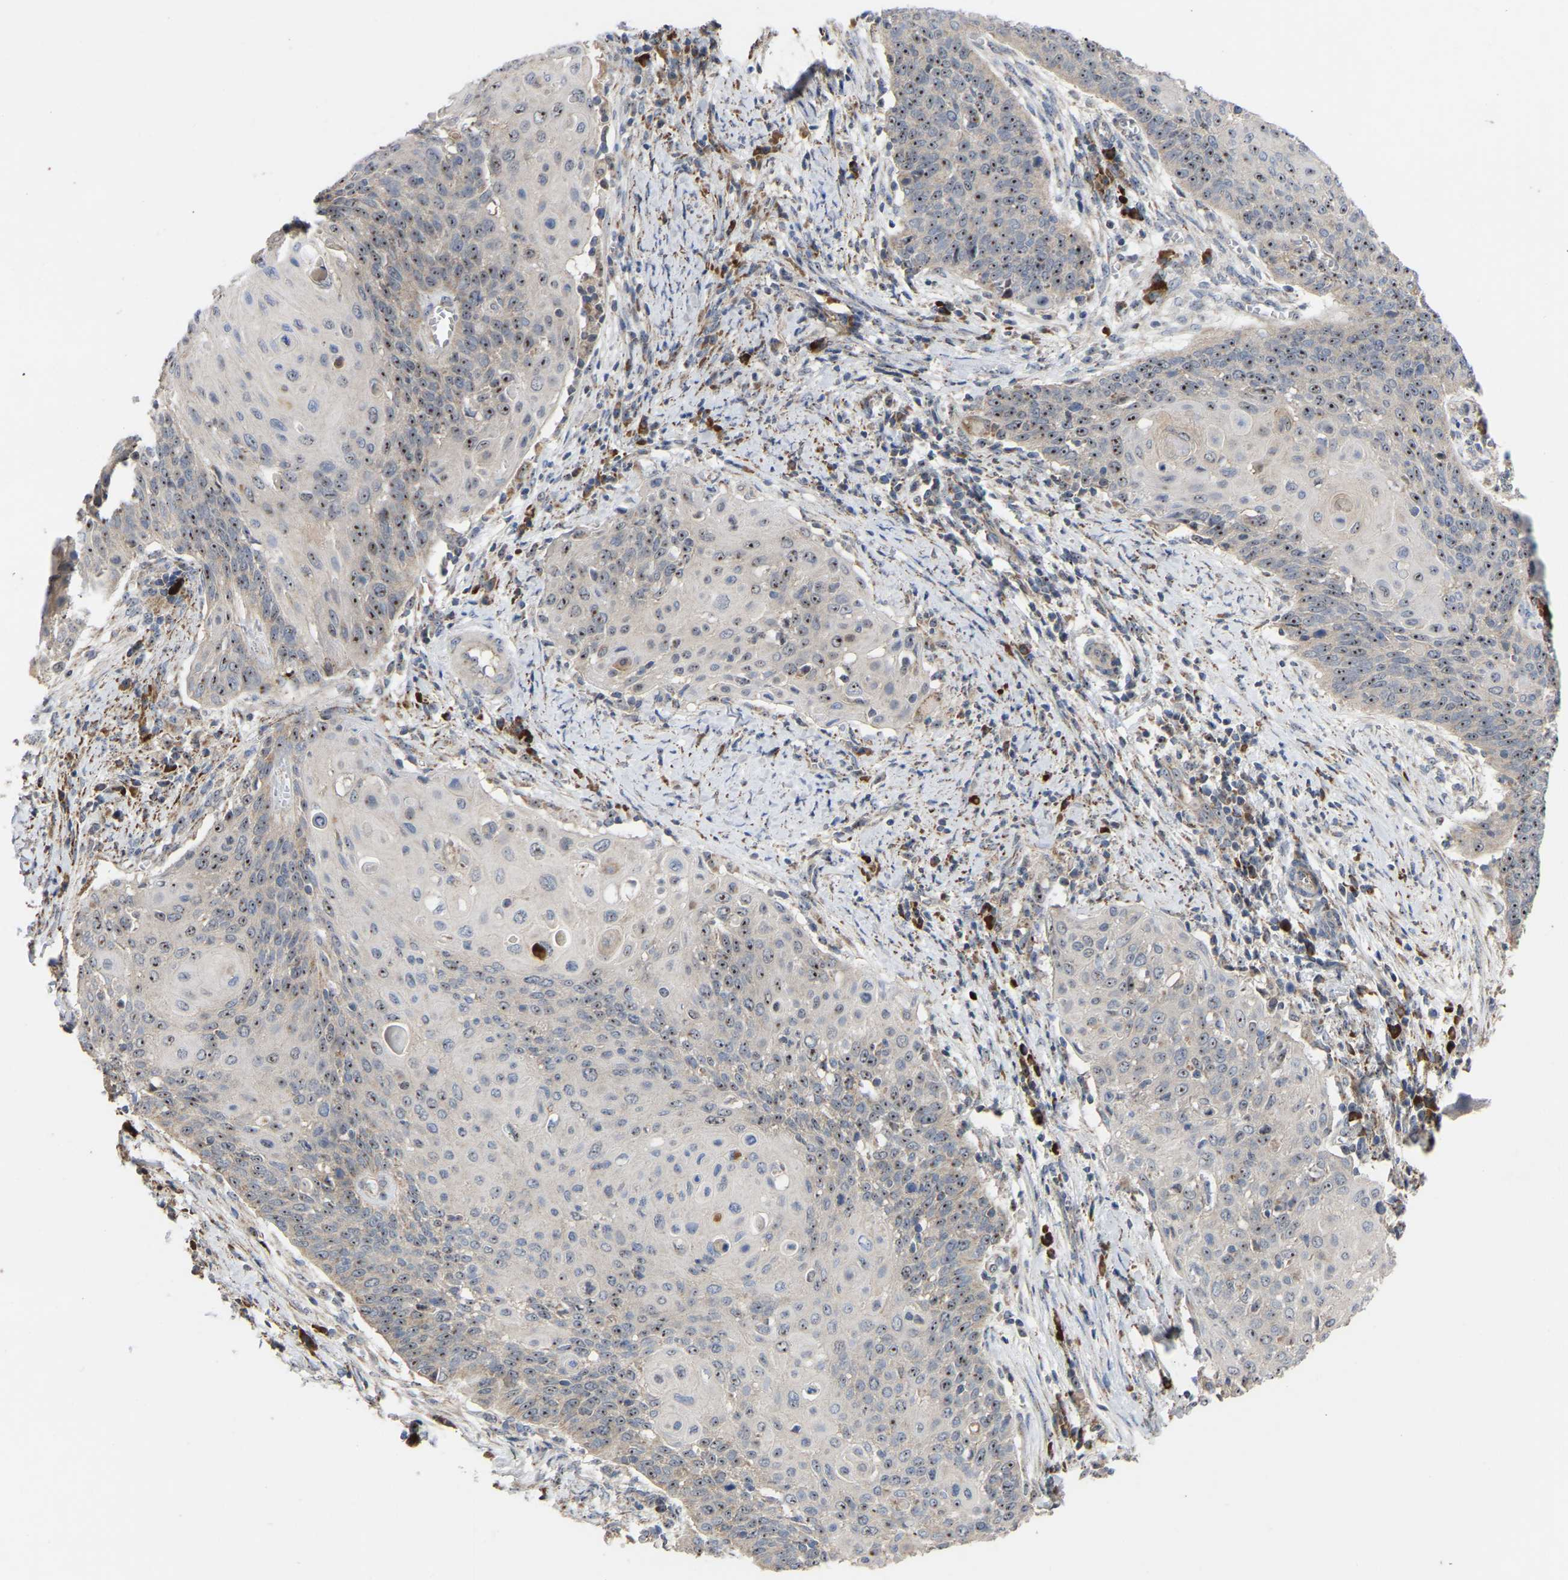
{"staining": {"intensity": "moderate", "quantity": "25%-75%", "location": "nuclear"}, "tissue": "cervical cancer", "cell_type": "Tumor cells", "image_type": "cancer", "snomed": [{"axis": "morphology", "description": "Squamous cell carcinoma, NOS"}, {"axis": "topography", "description": "Cervix"}], "caption": "Cervical cancer stained for a protein reveals moderate nuclear positivity in tumor cells.", "gene": "NOP53", "patient": {"sex": "female", "age": 39}}